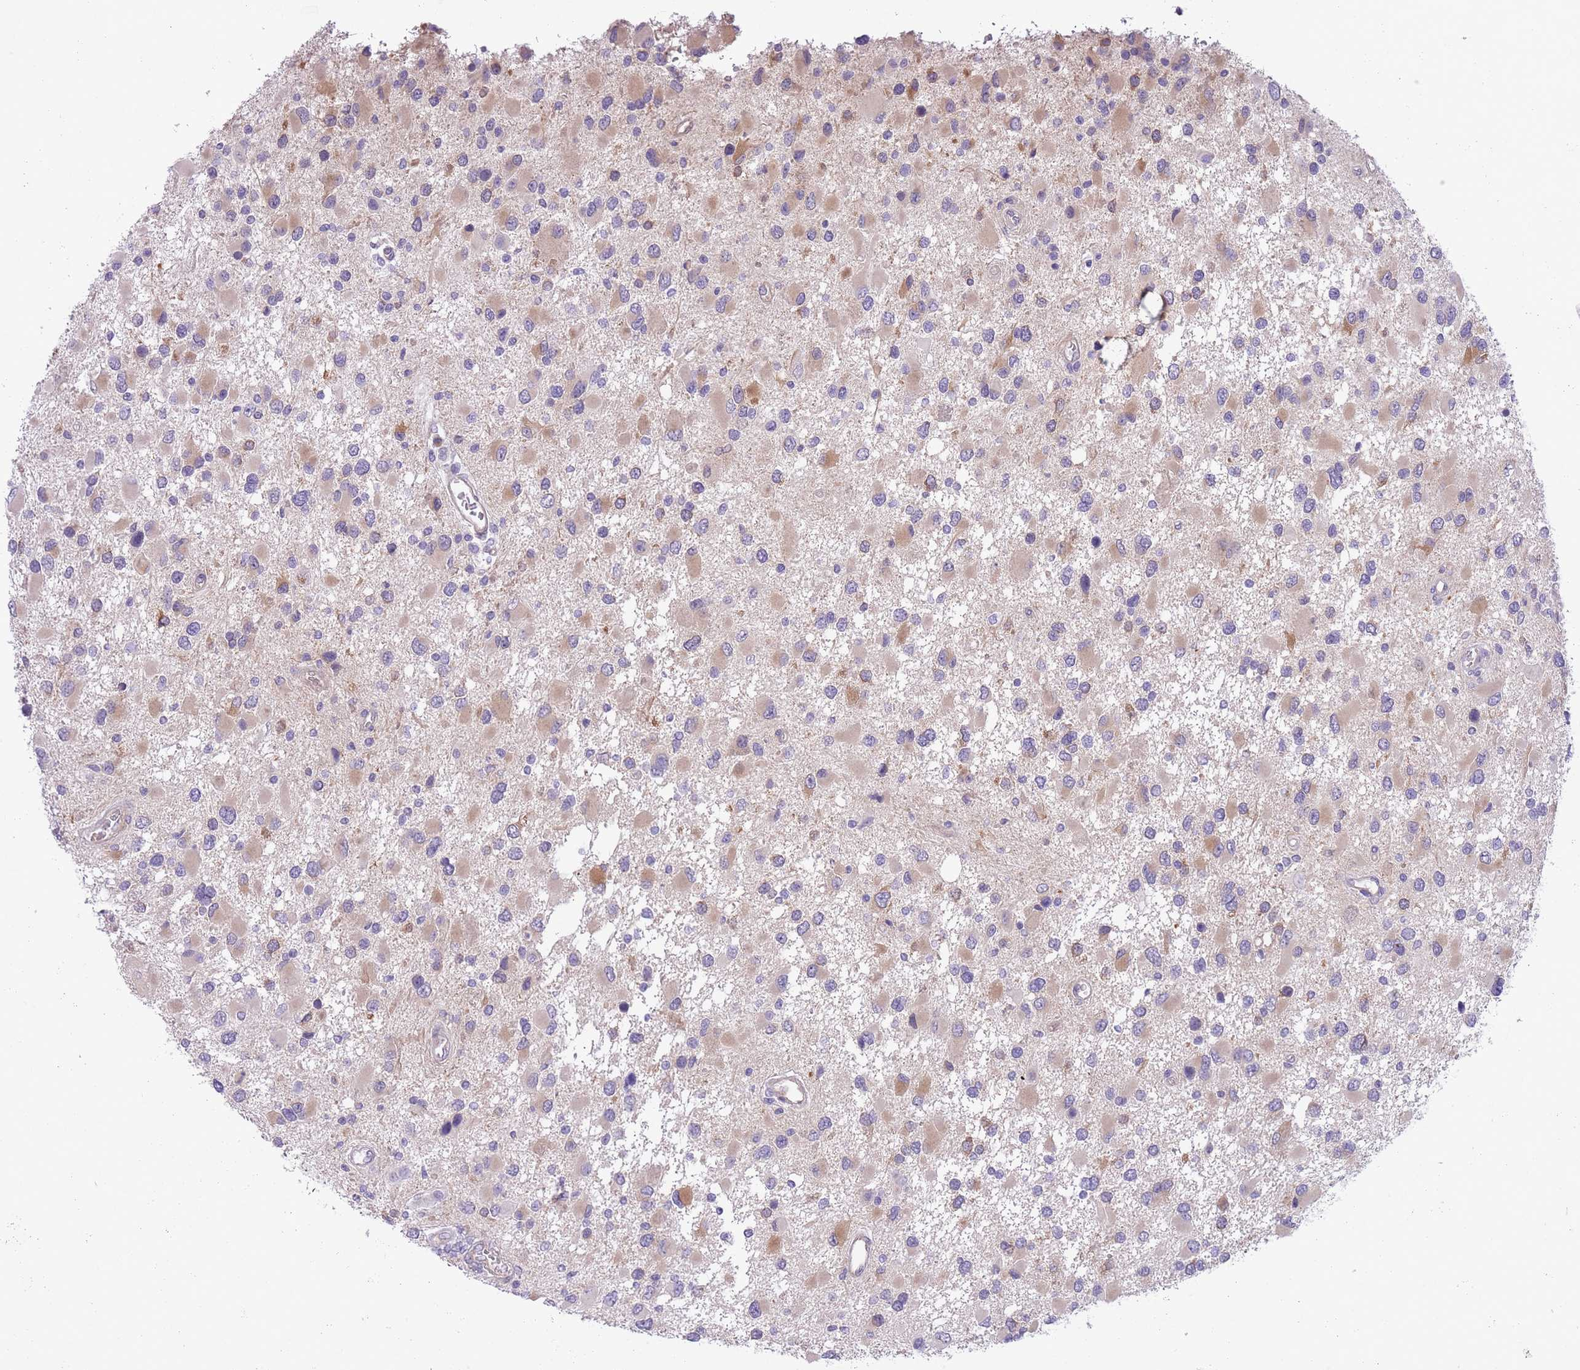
{"staining": {"intensity": "moderate", "quantity": "<25%", "location": "cytoplasmic/membranous"}, "tissue": "glioma", "cell_type": "Tumor cells", "image_type": "cancer", "snomed": [{"axis": "morphology", "description": "Glioma, malignant, High grade"}, {"axis": "topography", "description": "Brain"}], "caption": "Malignant glioma (high-grade) stained for a protein (brown) exhibits moderate cytoplasmic/membranous positive positivity in approximately <25% of tumor cells.", "gene": "WWOX", "patient": {"sex": "male", "age": 53}}